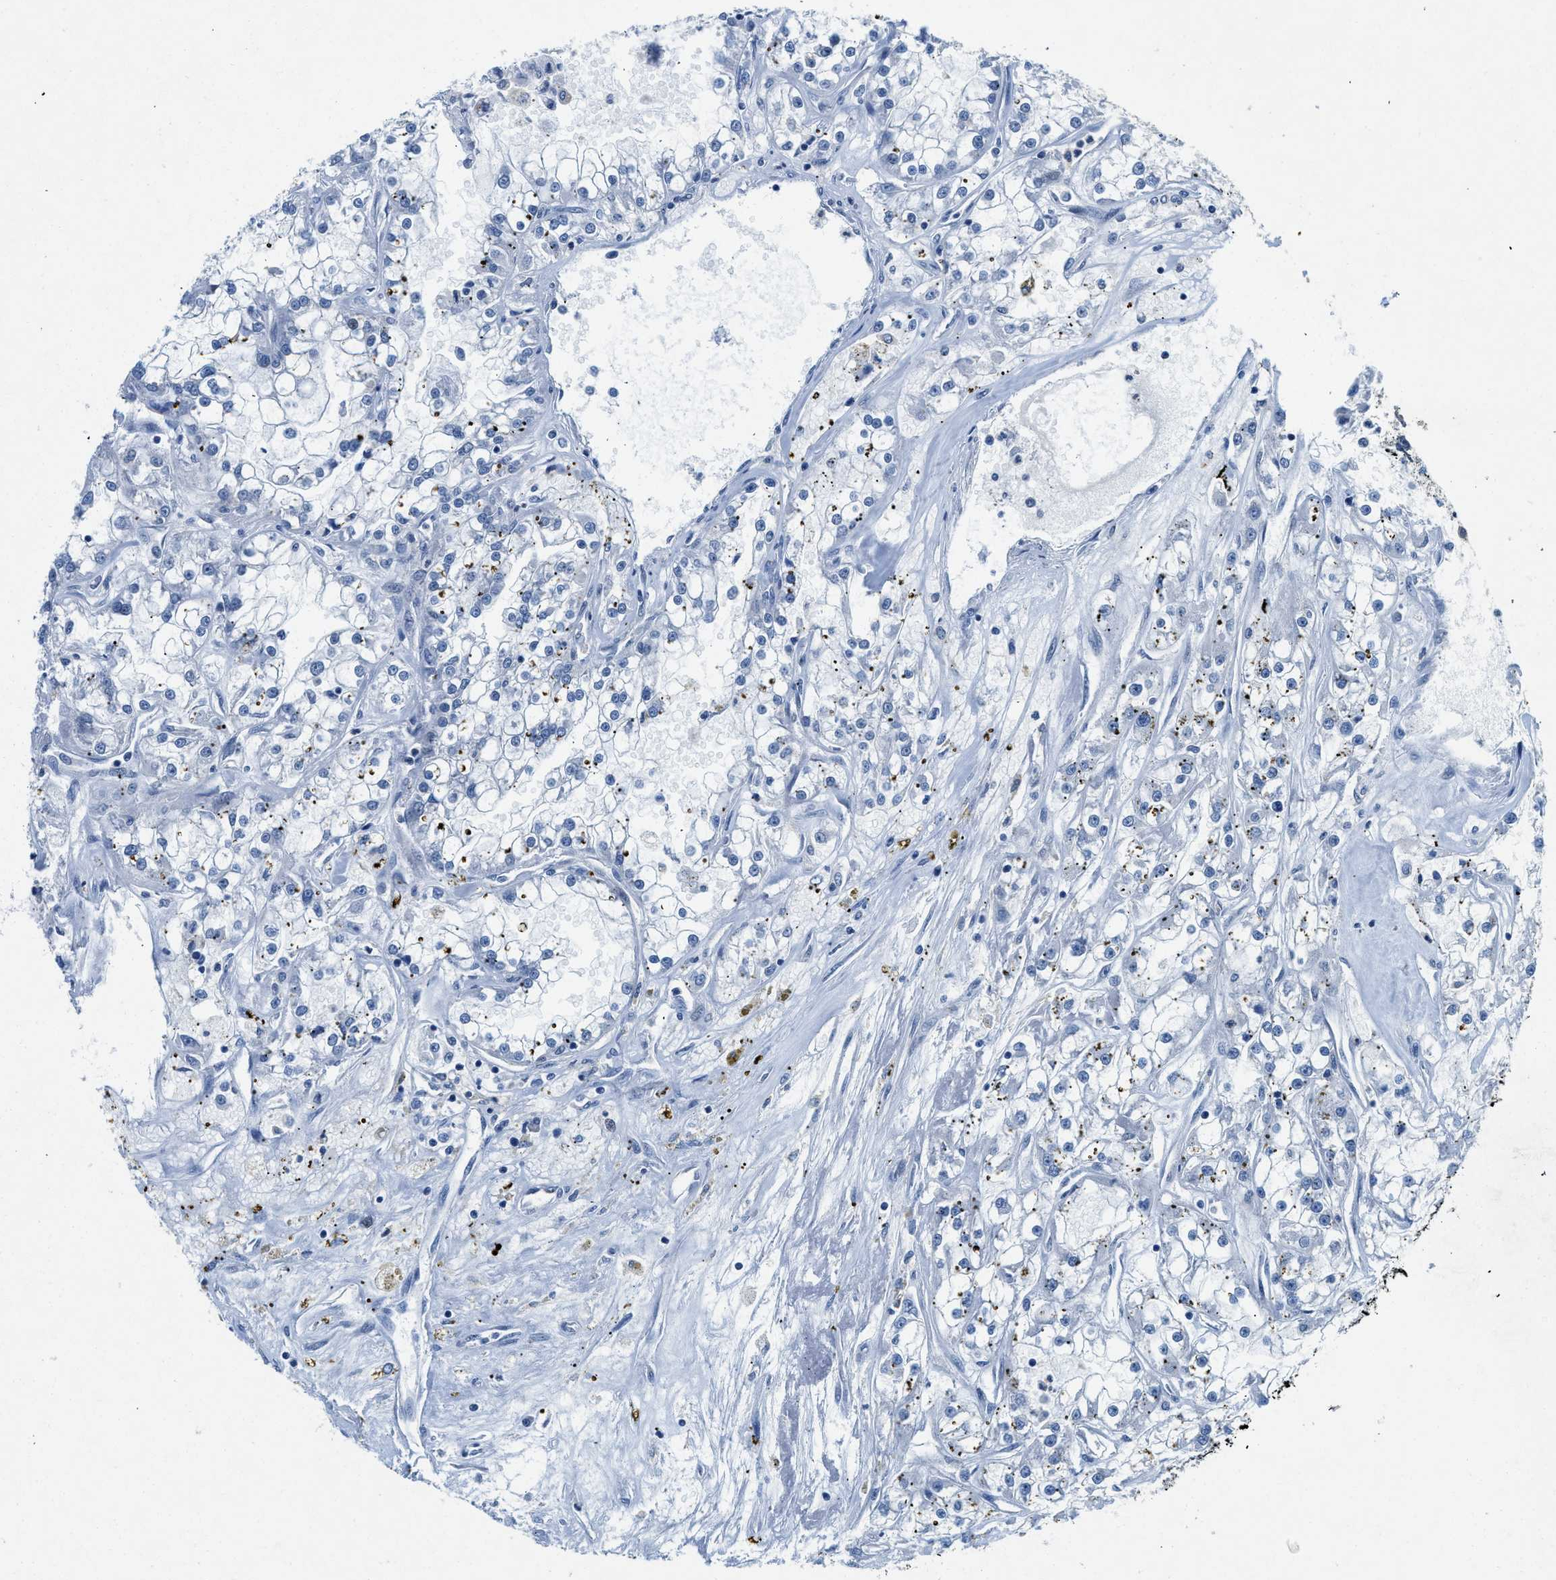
{"staining": {"intensity": "negative", "quantity": "none", "location": "none"}, "tissue": "renal cancer", "cell_type": "Tumor cells", "image_type": "cancer", "snomed": [{"axis": "morphology", "description": "Adenocarcinoma, NOS"}, {"axis": "topography", "description": "Kidney"}], "caption": "This is a histopathology image of immunohistochemistry (IHC) staining of renal adenocarcinoma, which shows no staining in tumor cells.", "gene": "COPS2", "patient": {"sex": "female", "age": 52}}